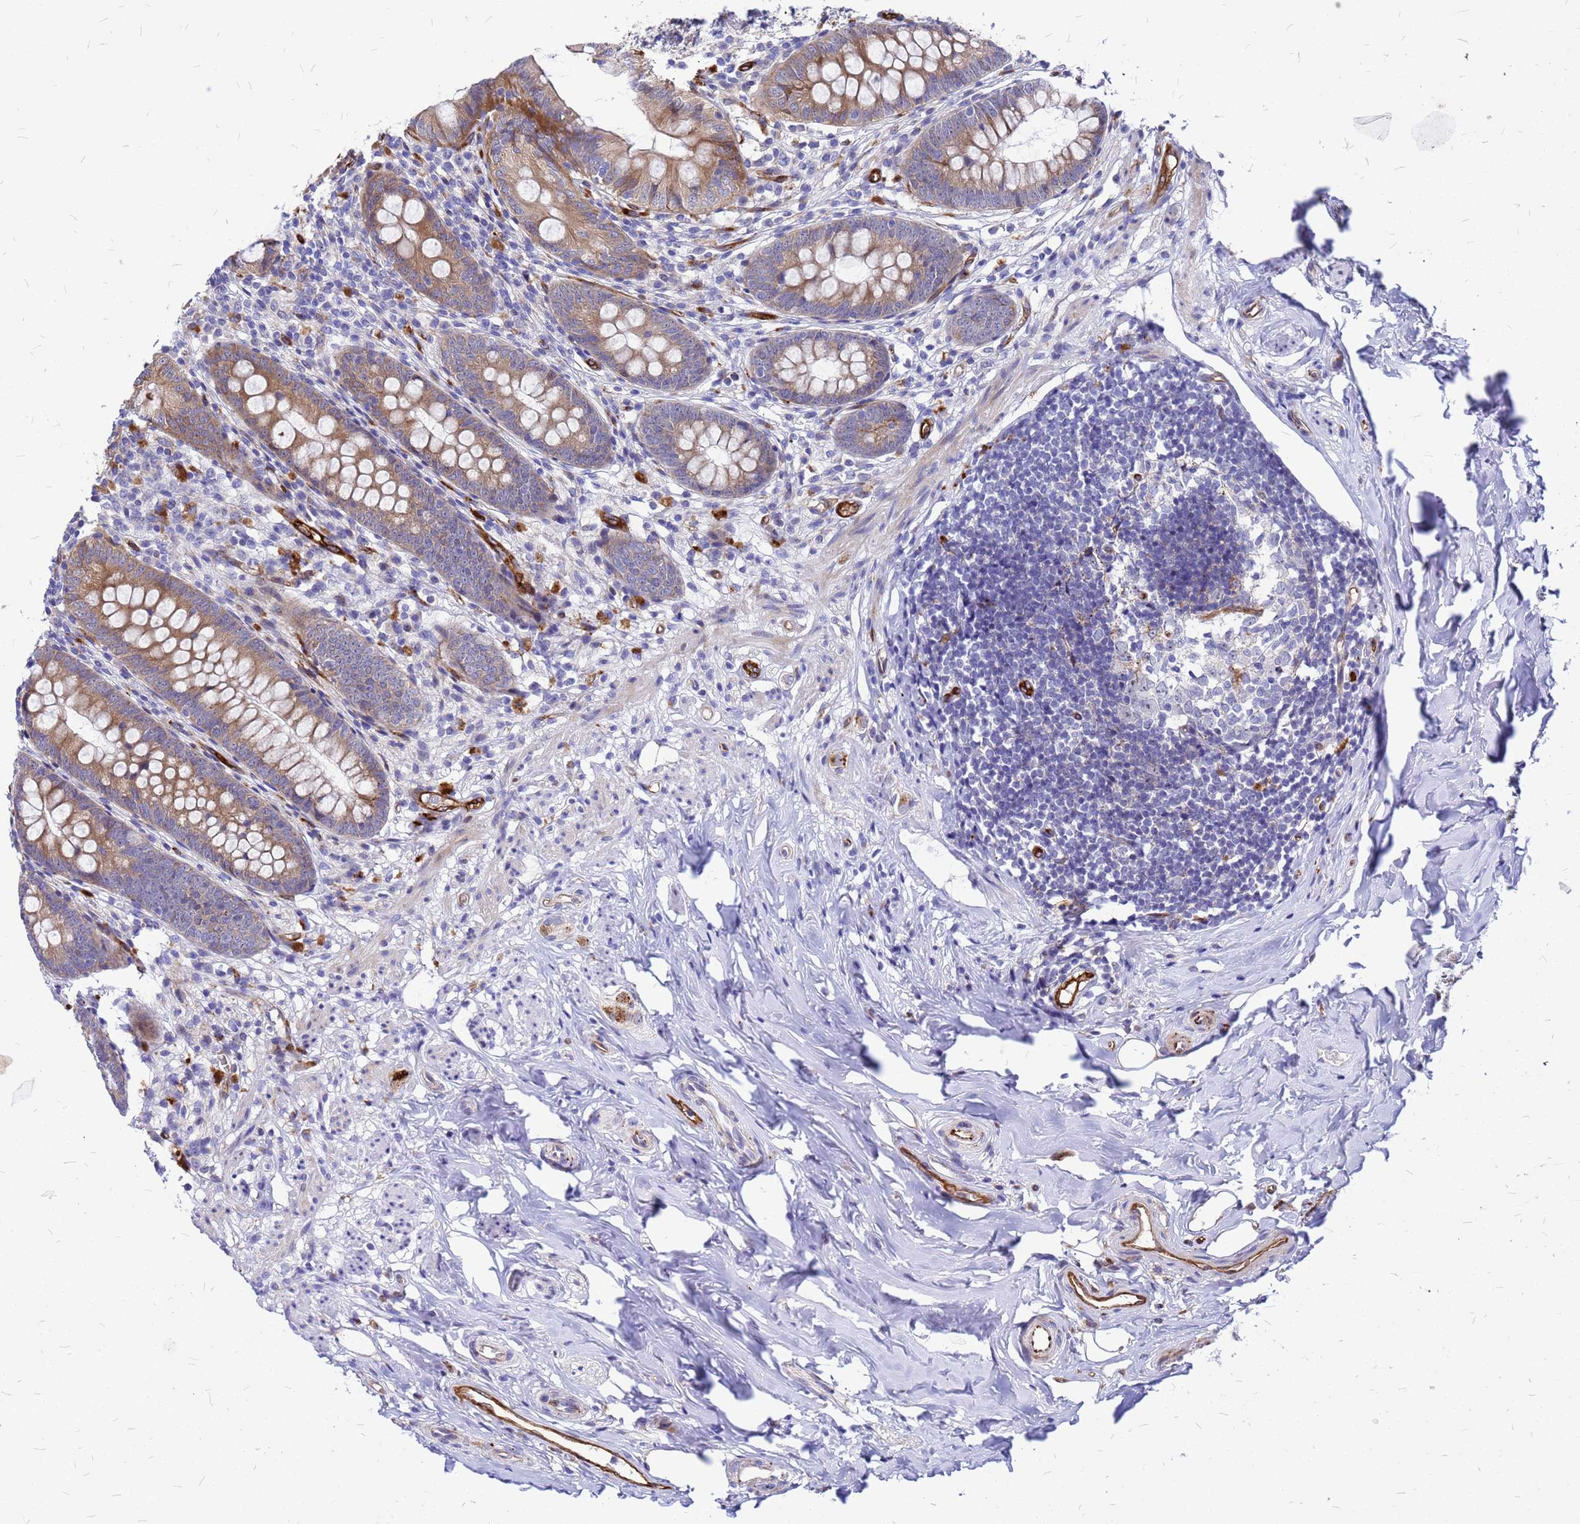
{"staining": {"intensity": "moderate", "quantity": ">75%", "location": "cytoplasmic/membranous"}, "tissue": "appendix", "cell_type": "Glandular cells", "image_type": "normal", "snomed": [{"axis": "morphology", "description": "Normal tissue, NOS"}, {"axis": "topography", "description": "Appendix"}], "caption": "Appendix stained with DAB IHC shows medium levels of moderate cytoplasmic/membranous positivity in approximately >75% of glandular cells. (Stains: DAB in brown, nuclei in blue, Microscopy: brightfield microscopy at high magnification).", "gene": "NOSTRIN", "patient": {"sex": "female", "age": 51}}